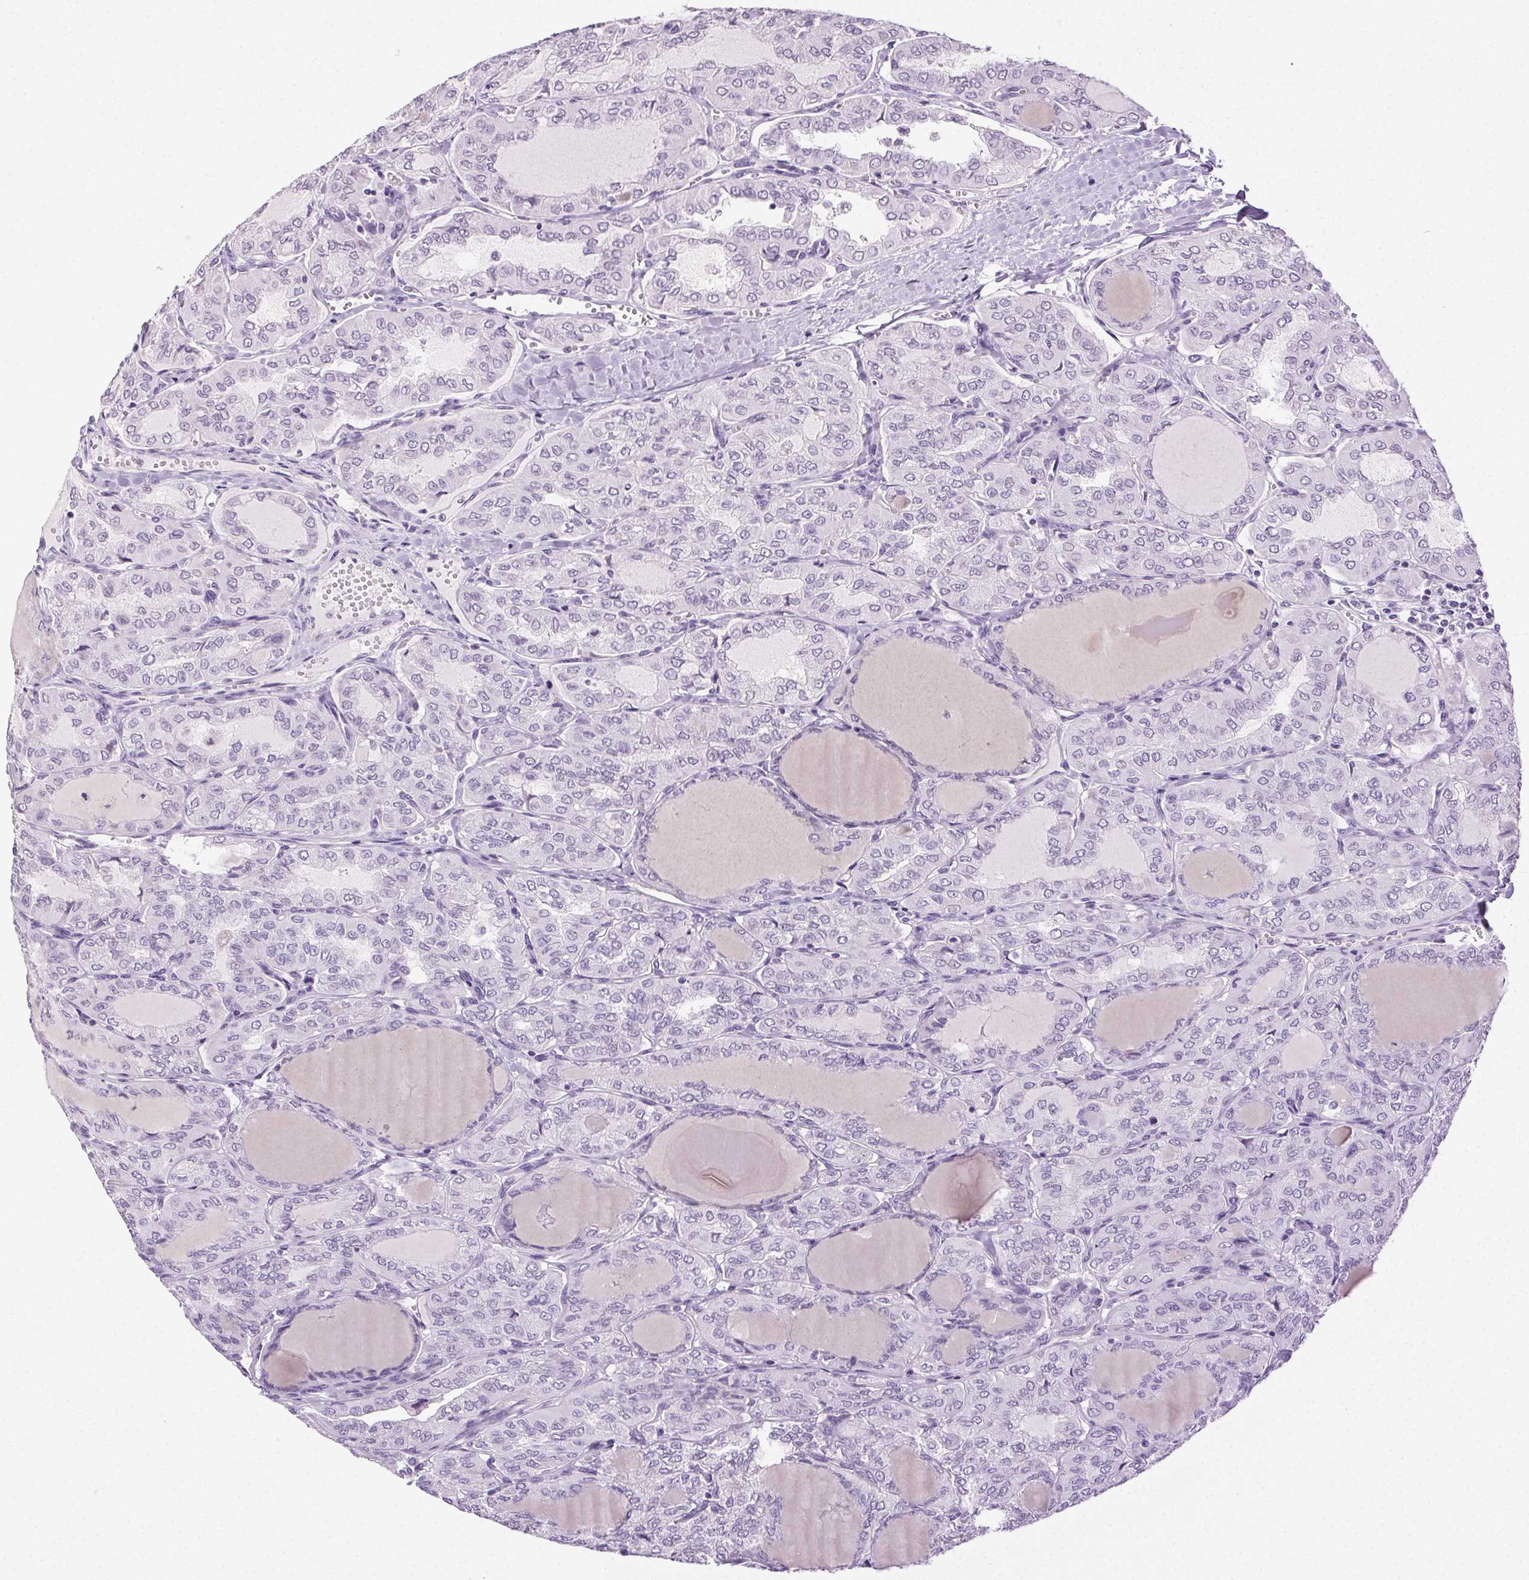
{"staining": {"intensity": "negative", "quantity": "none", "location": "none"}, "tissue": "thyroid cancer", "cell_type": "Tumor cells", "image_type": "cancer", "snomed": [{"axis": "morphology", "description": "Papillary adenocarcinoma, NOS"}, {"axis": "topography", "description": "Thyroid gland"}], "caption": "This photomicrograph is of thyroid cancer stained with immunohistochemistry (IHC) to label a protein in brown with the nuclei are counter-stained blue. There is no positivity in tumor cells.", "gene": "CLDN10", "patient": {"sex": "male", "age": 20}}